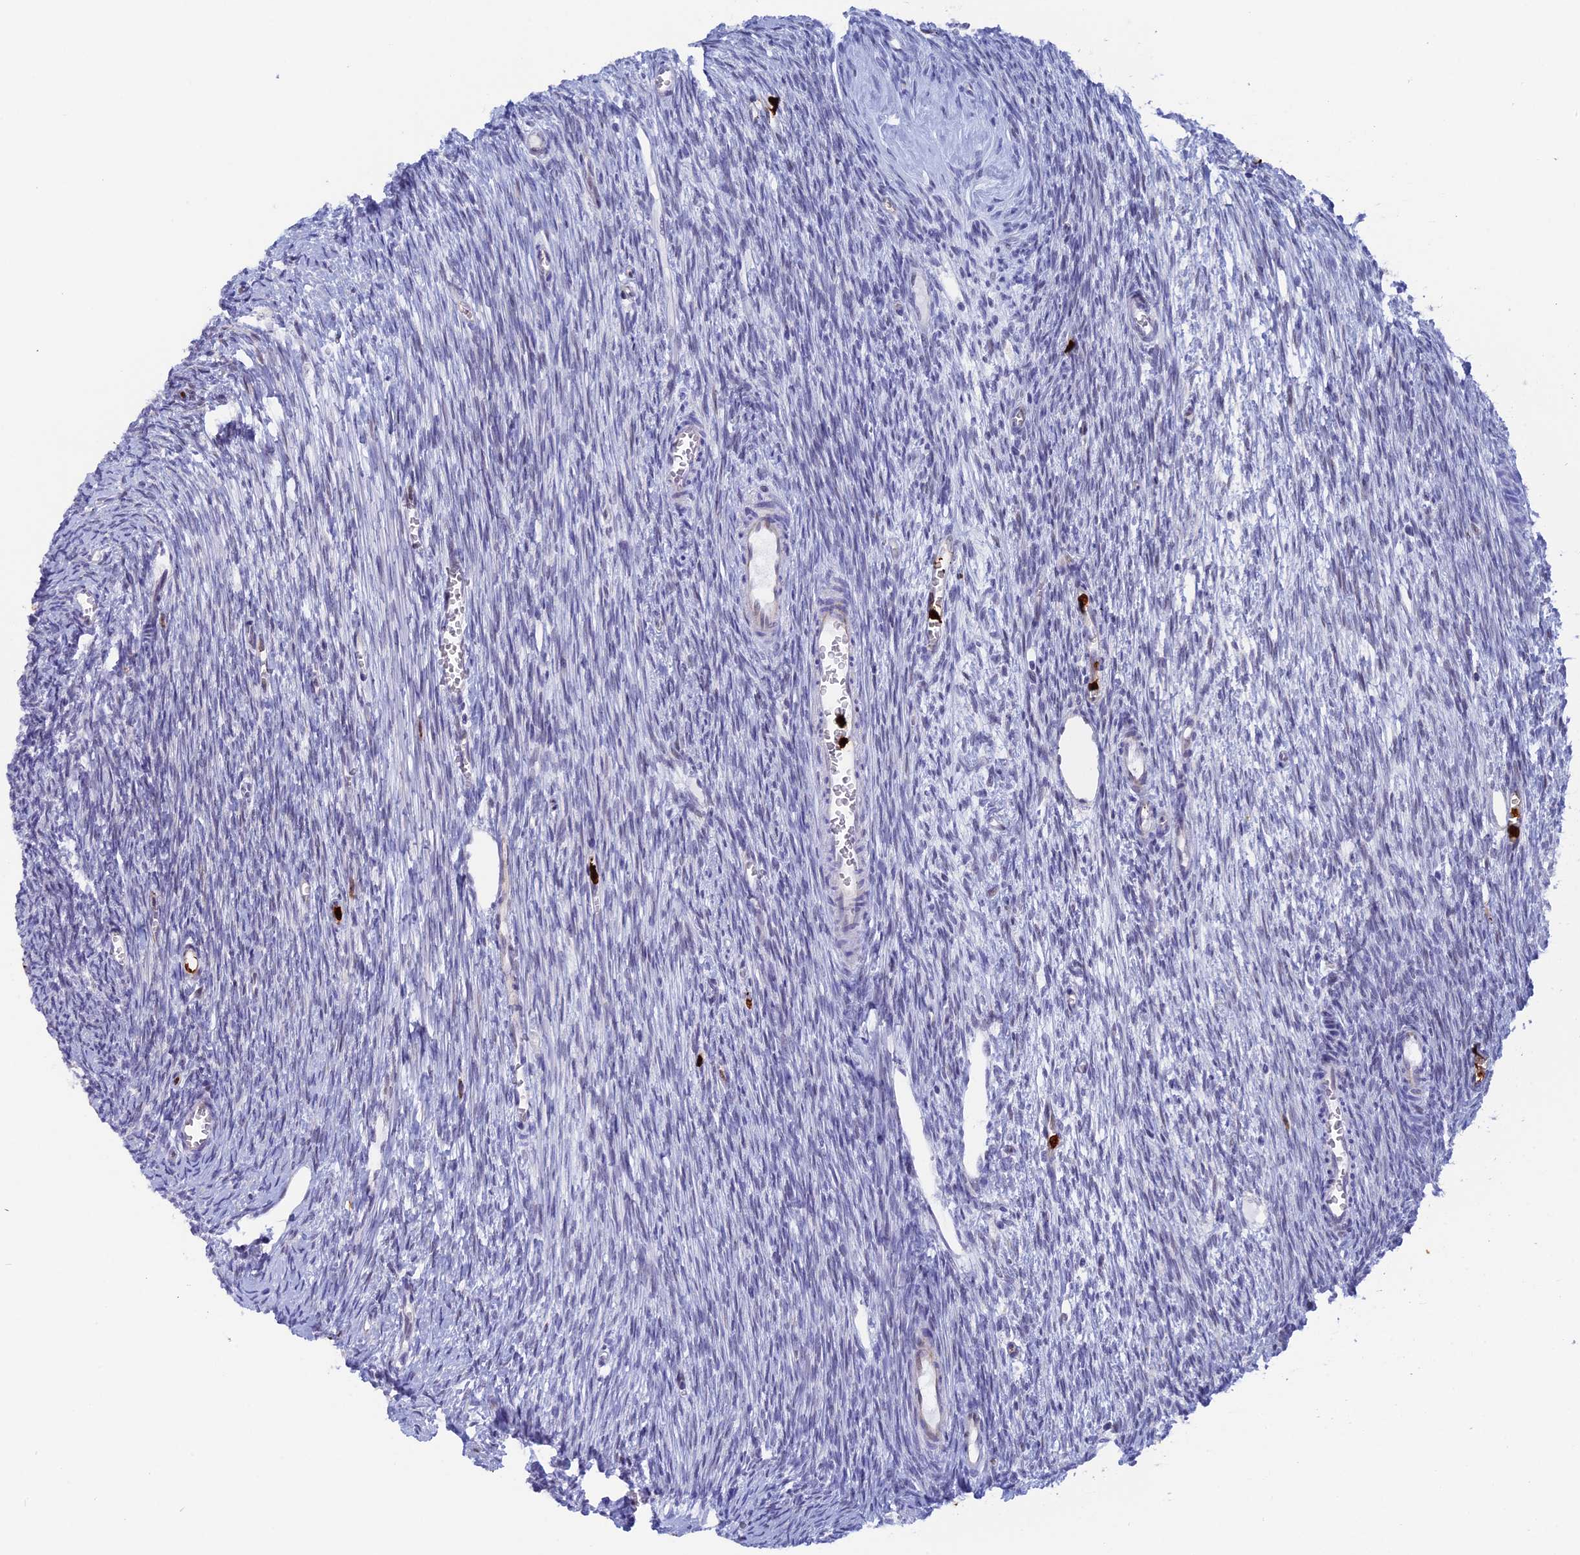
{"staining": {"intensity": "negative", "quantity": "none", "location": "none"}, "tissue": "ovary", "cell_type": "Ovarian stroma cells", "image_type": "normal", "snomed": [{"axis": "morphology", "description": "Normal tissue, NOS"}, {"axis": "topography", "description": "Ovary"}], "caption": "DAB immunohistochemical staining of normal ovary demonstrates no significant staining in ovarian stroma cells. The staining was performed using DAB (3,3'-diaminobenzidine) to visualize the protein expression in brown, while the nuclei were stained in blue with hematoxylin (Magnification: 20x).", "gene": "SLC26A1", "patient": {"sex": "female", "age": 44}}